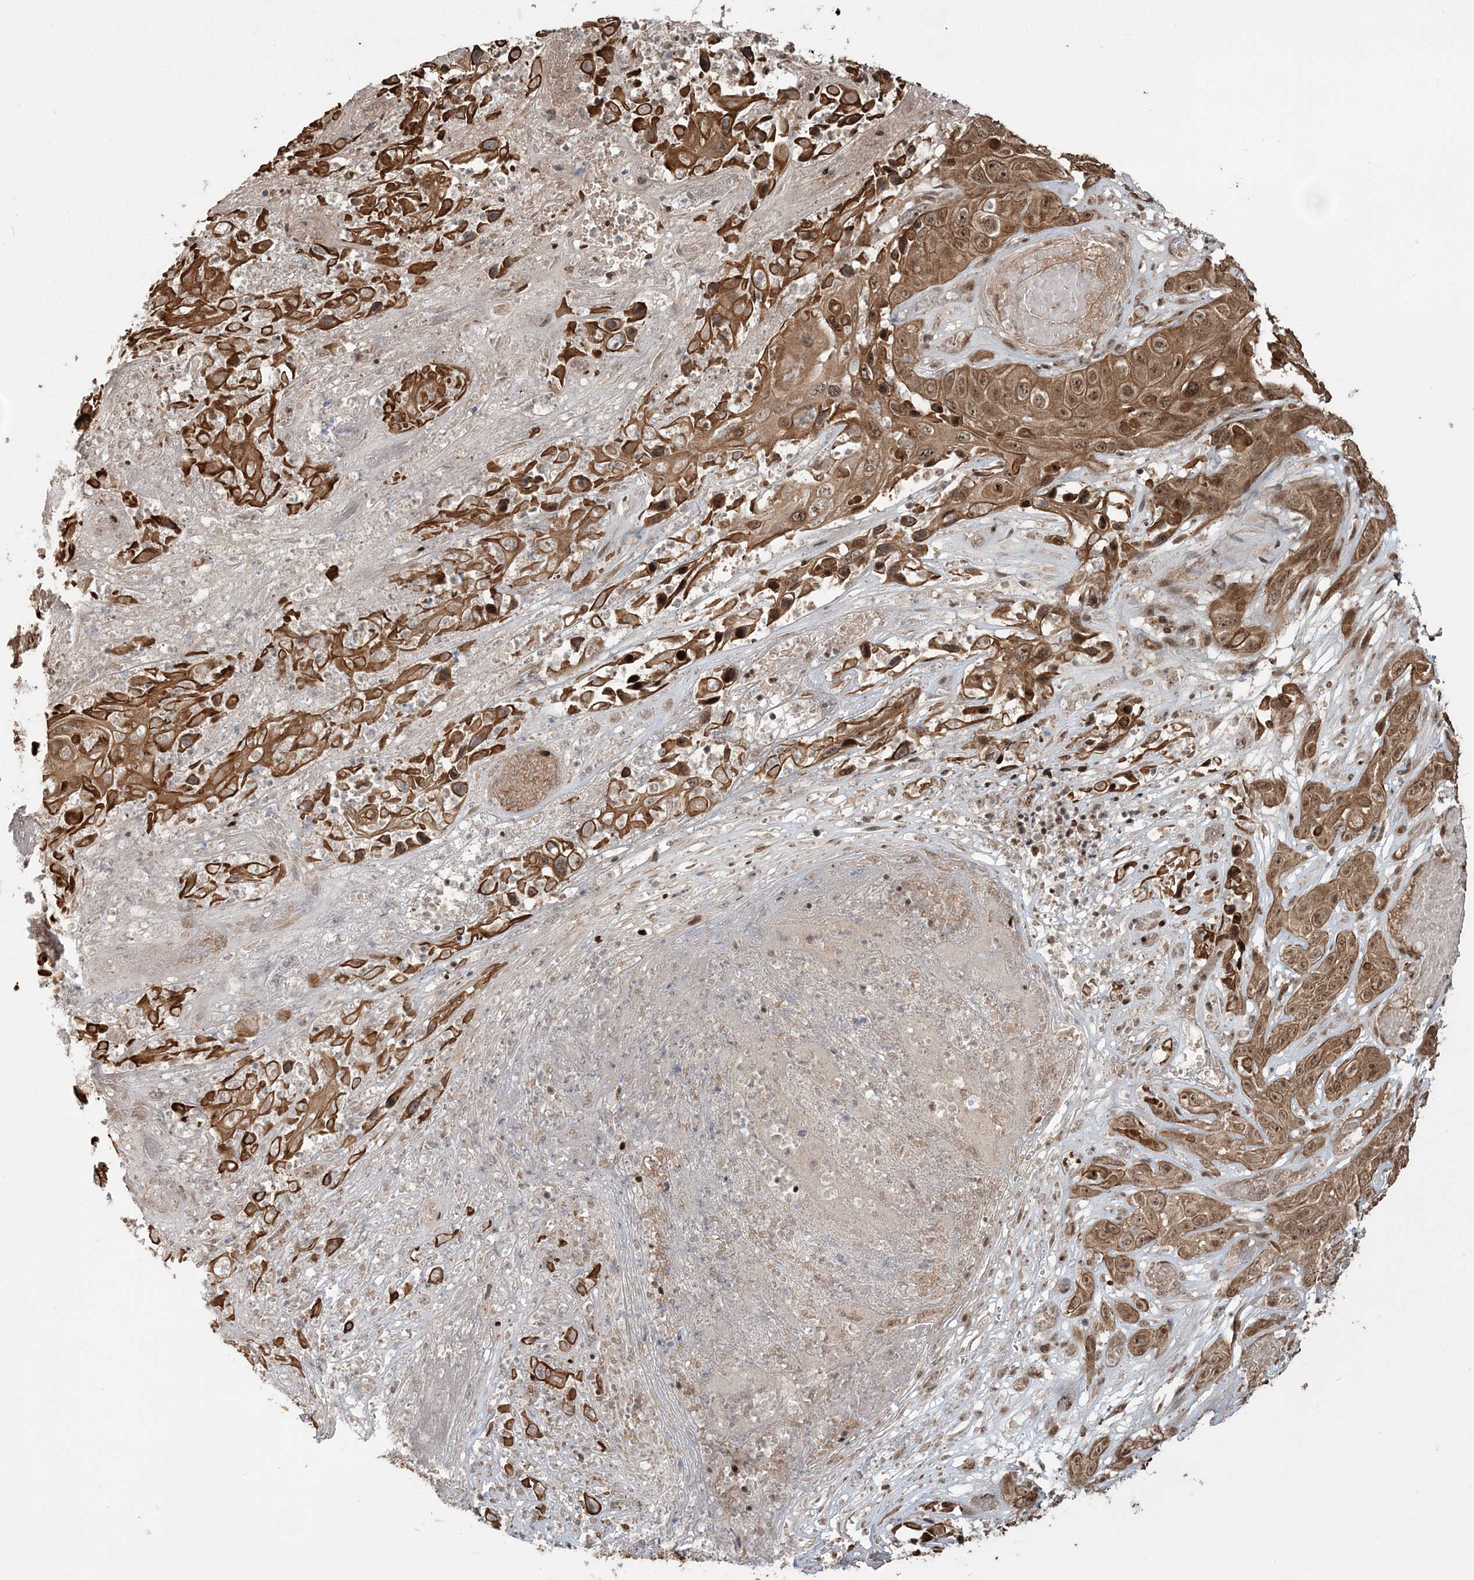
{"staining": {"intensity": "moderate", "quantity": ">75%", "location": "cytoplasmic/membranous,nuclear"}, "tissue": "skin cancer", "cell_type": "Tumor cells", "image_type": "cancer", "snomed": [{"axis": "morphology", "description": "Squamous cell carcinoma, NOS"}, {"axis": "topography", "description": "Skin"}], "caption": "Immunohistochemical staining of human skin cancer (squamous cell carcinoma) shows medium levels of moderate cytoplasmic/membranous and nuclear protein staining in about >75% of tumor cells. The protein of interest is stained brown, and the nuclei are stained in blue (DAB IHC with brightfield microscopy, high magnification).", "gene": "EPB41L4A", "patient": {"sex": "male", "age": 55}}